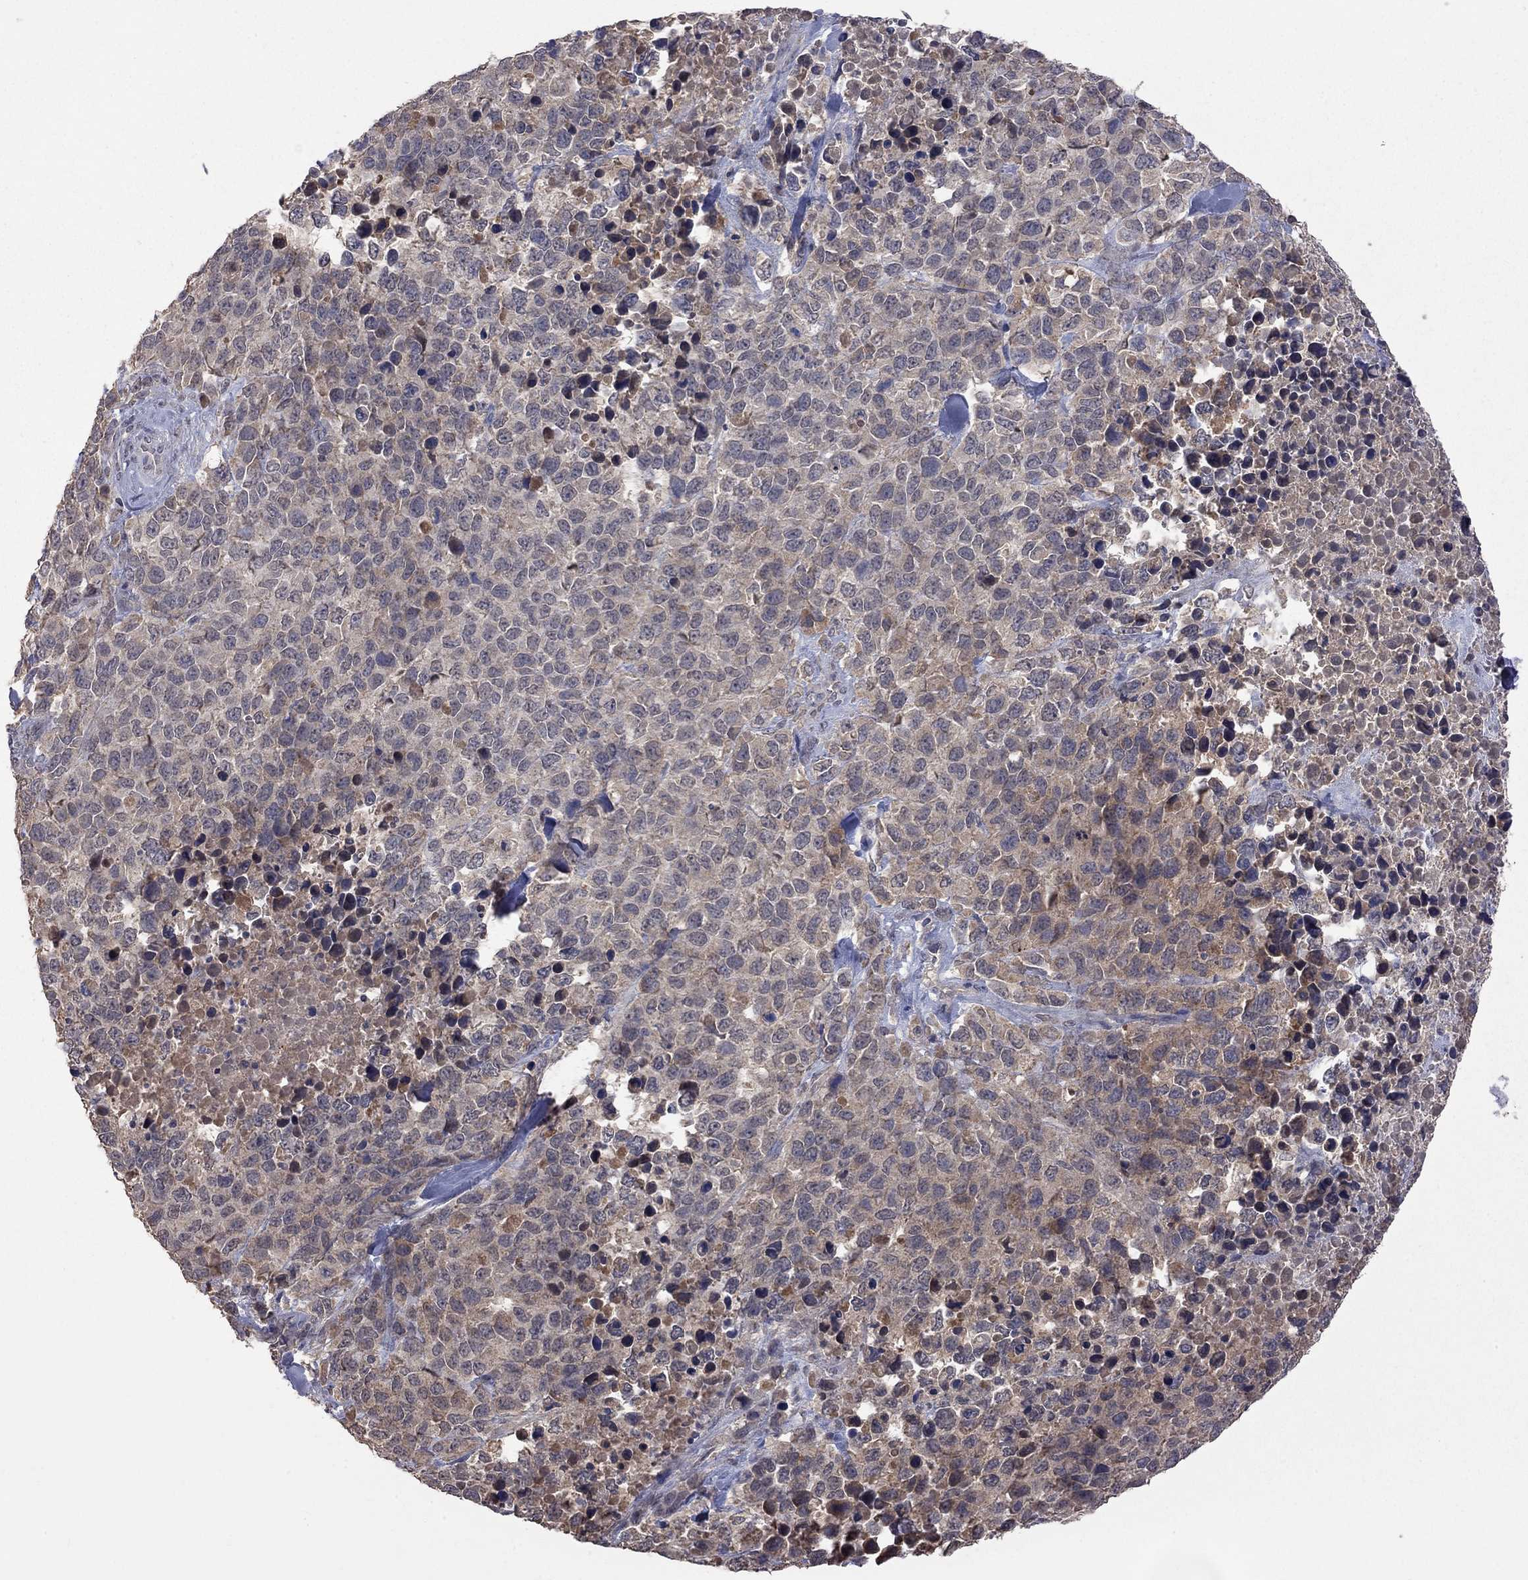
{"staining": {"intensity": "weak", "quantity": ">75%", "location": "cytoplasmic/membranous"}, "tissue": "melanoma", "cell_type": "Tumor cells", "image_type": "cancer", "snomed": [{"axis": "morphology", "description": "Malignant melanoma, Metastatic site"}, {"axis": "topography", "description": "Skin"}], "caption": "There is low levels of weak cytoplasmic/membranous expression in tumor cells of malignant melanoma (metastatic site), as demonstrated by immunohistochemical staining (brown color).", "gene": "HTR6", "patient": {"sex": "male", "age": 84}}